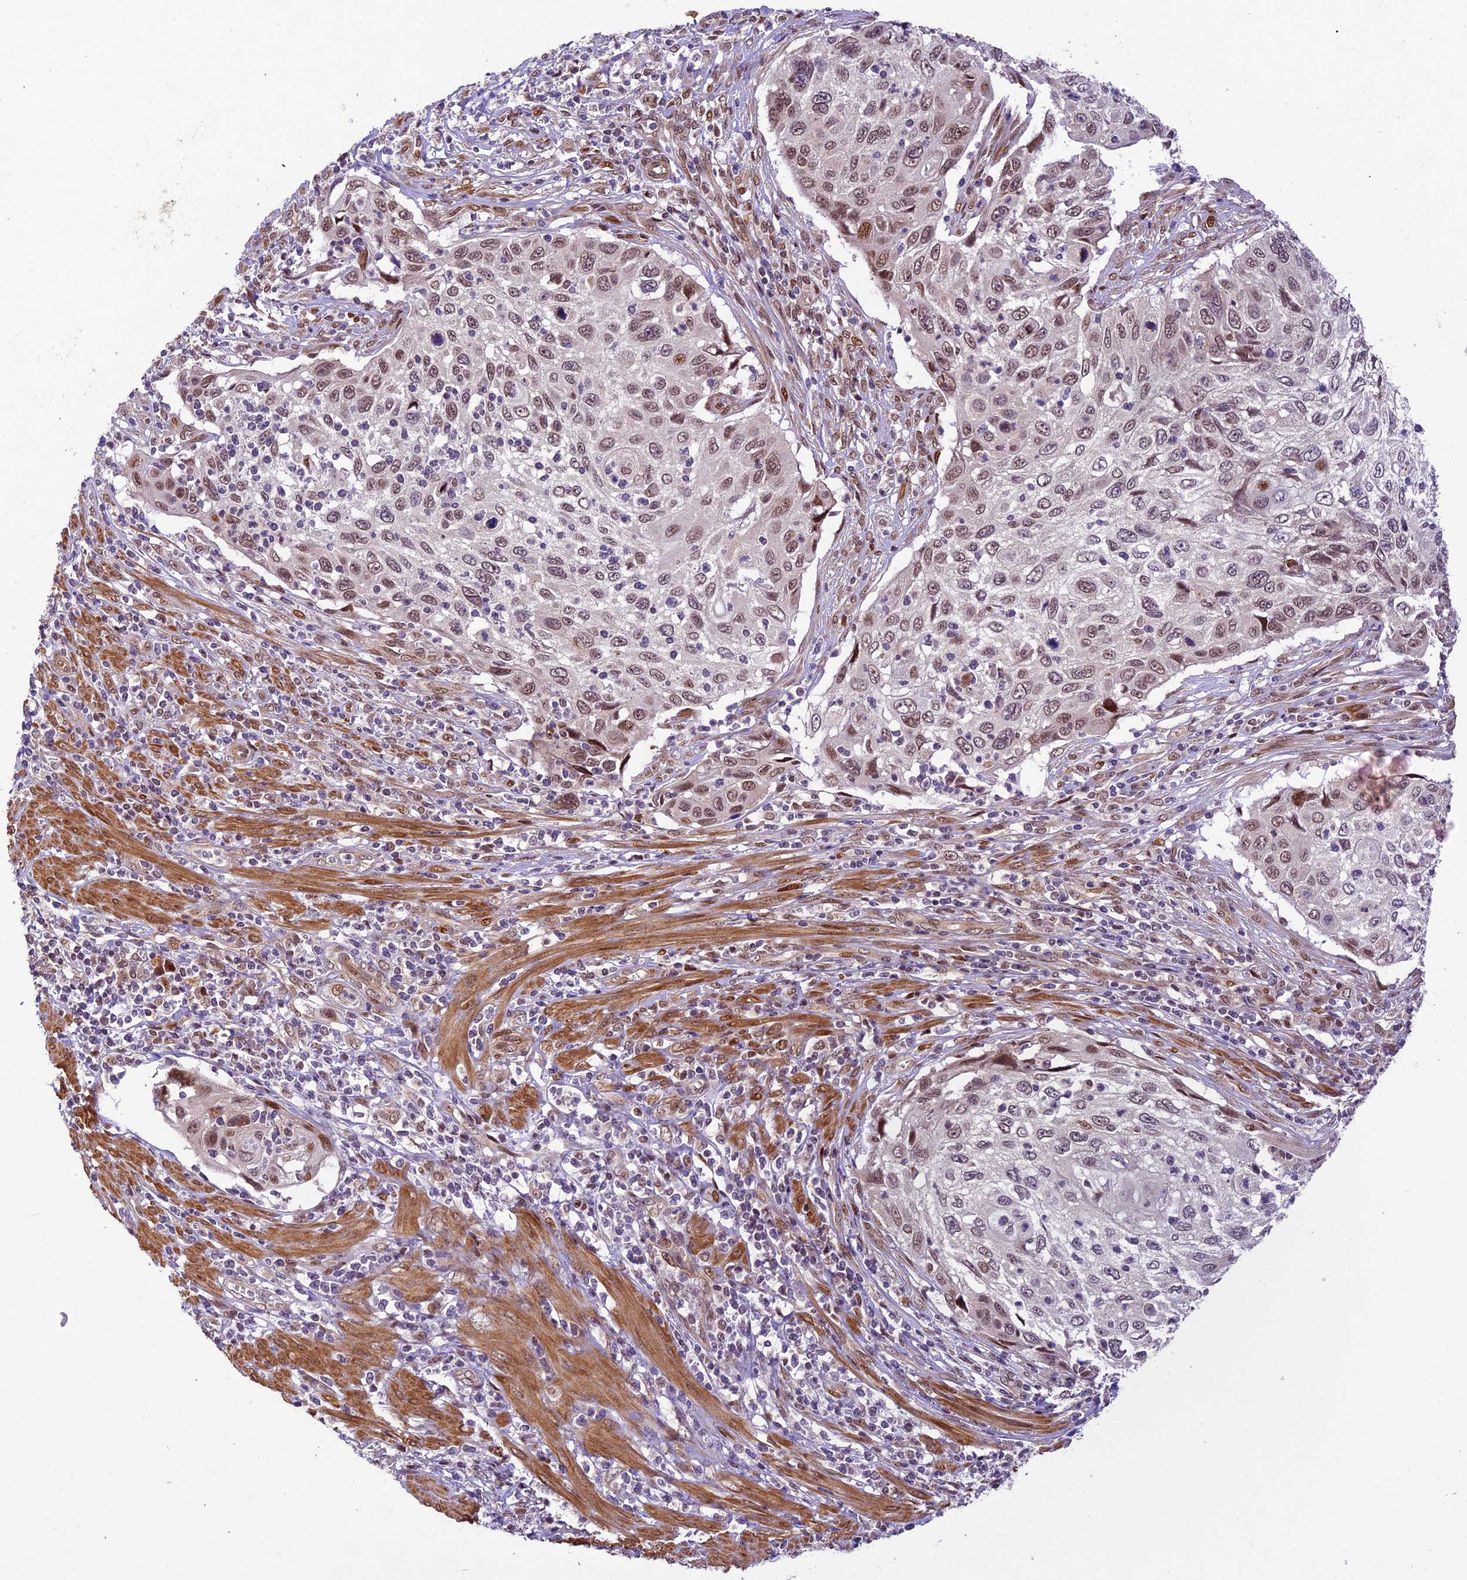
{"staining": {"intensity": "moderate", "quantity": "25%-75%", "location": "nuclear"}, "tissue": "cervical cancer", "cell_type": "Tumor cells", "image_type": "cancer", "snomed": [{"axis": "morphology", "description": "Squamous cell carcinoma, NOS"}, {"axis": "topography", "description": "Cervix"}], "caption": "Protein staining by immunohistochemistry (IHC) exhibits moderate nuclear positivity in approximately 25%-75% of tumor cells in cervical cancer (squamous cell carcinoma).", "gene": "NEK8", "patient": {"sex": "female", "age": 70}}